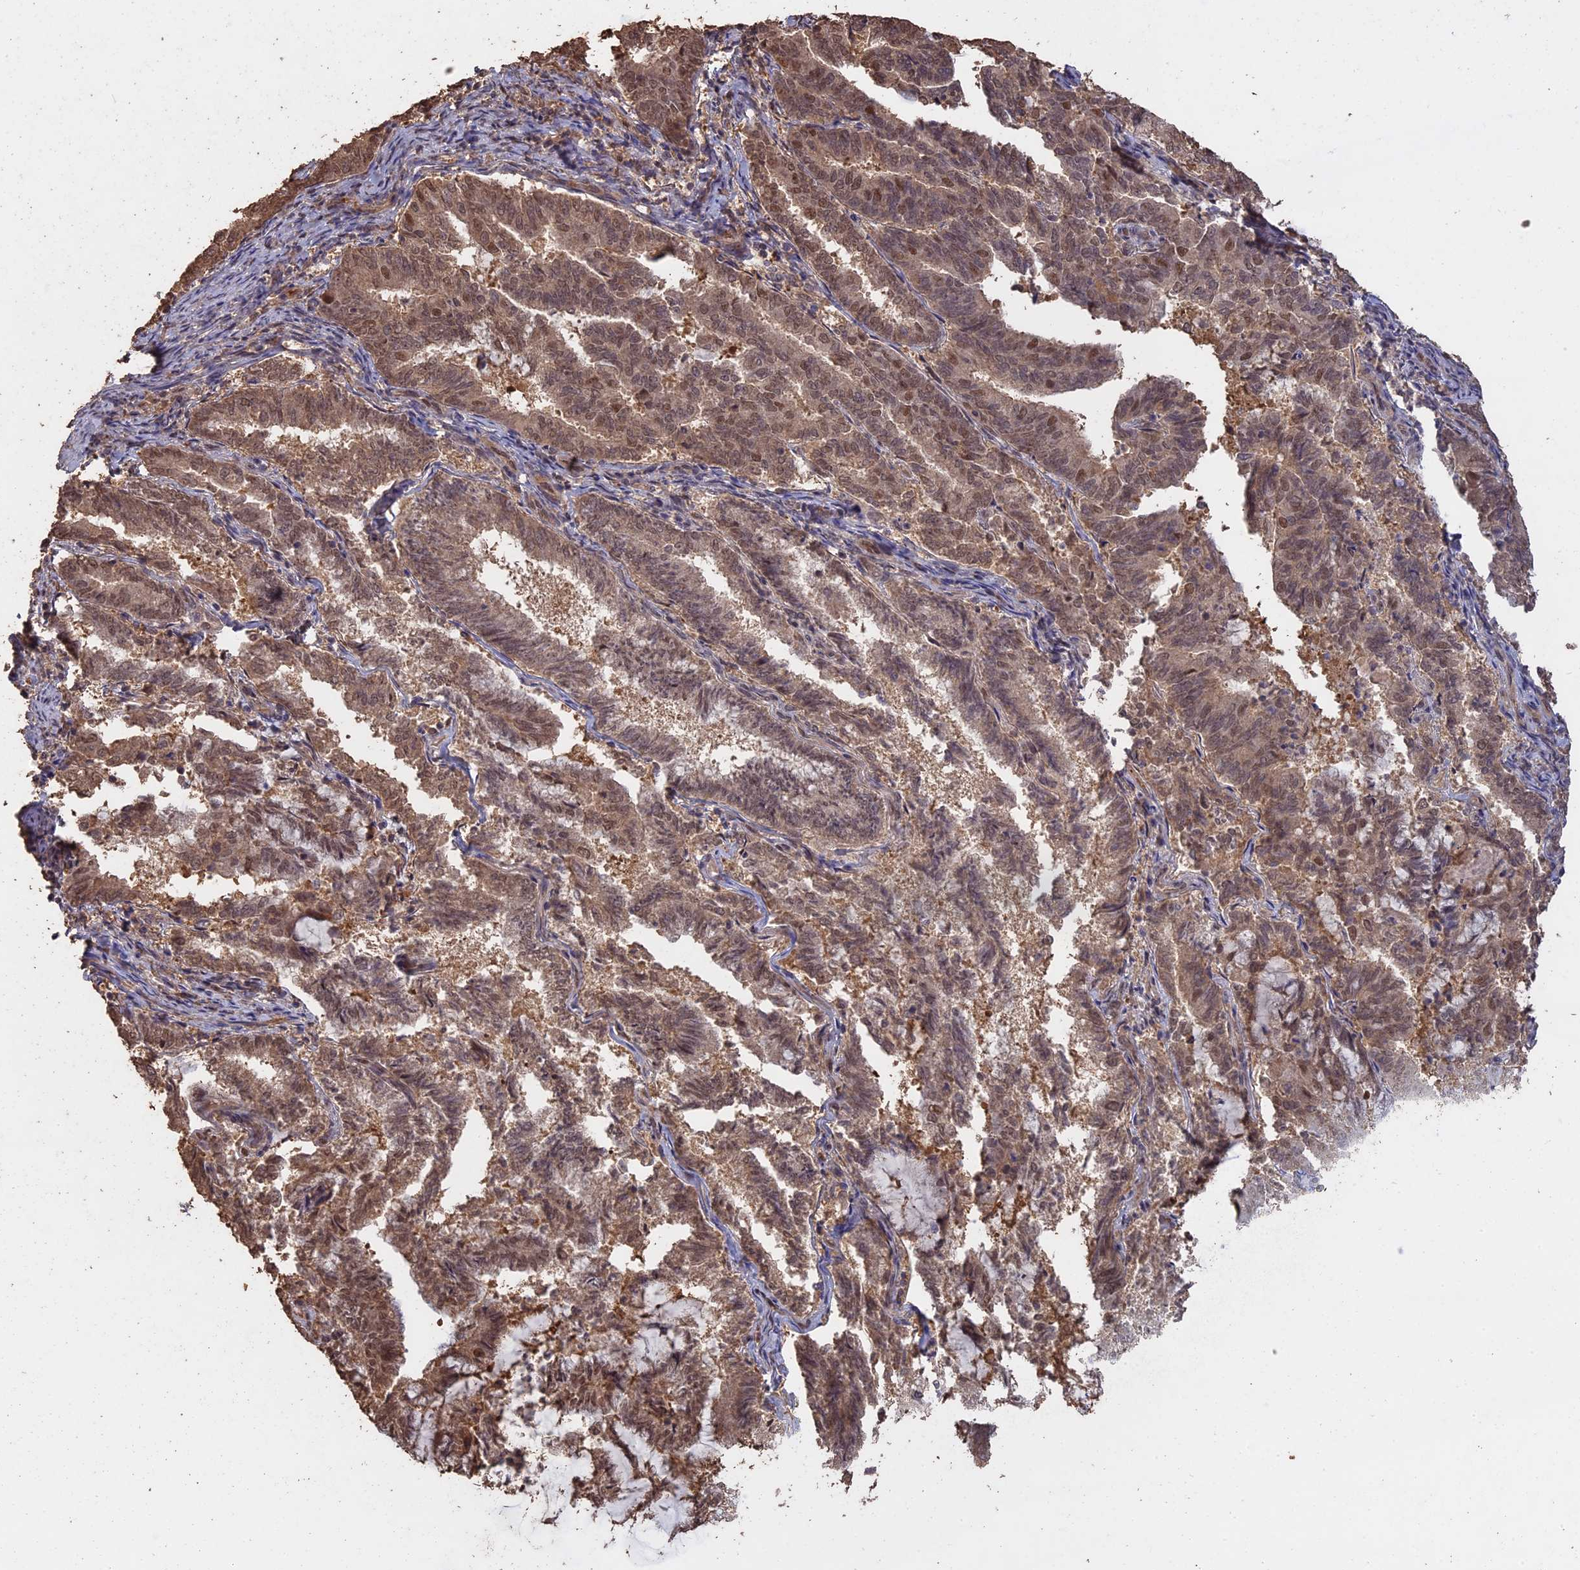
{"staining": {"intensity": "moderate", "quantity": ">75%", "location": "cytoplasmic/membranous,nuclear"}, "tissue": "endometrial cancer", "cell_type": "Tumor cells", "image_type": "cancer", "snomed": [{"axis": "morphology", "description": "Adenocarcinoma, NOS"}, {"axis": "topography", "description": "Endometrium"}], "caption": "A medium amount of moderate cytoplasmic/membranous and nuclear staining is present in about >75% of tumor cells in endometrial adenocarcinoma tissue.", "gene": "PSMC6", "patient": {"sex": "female", "age": 80}}